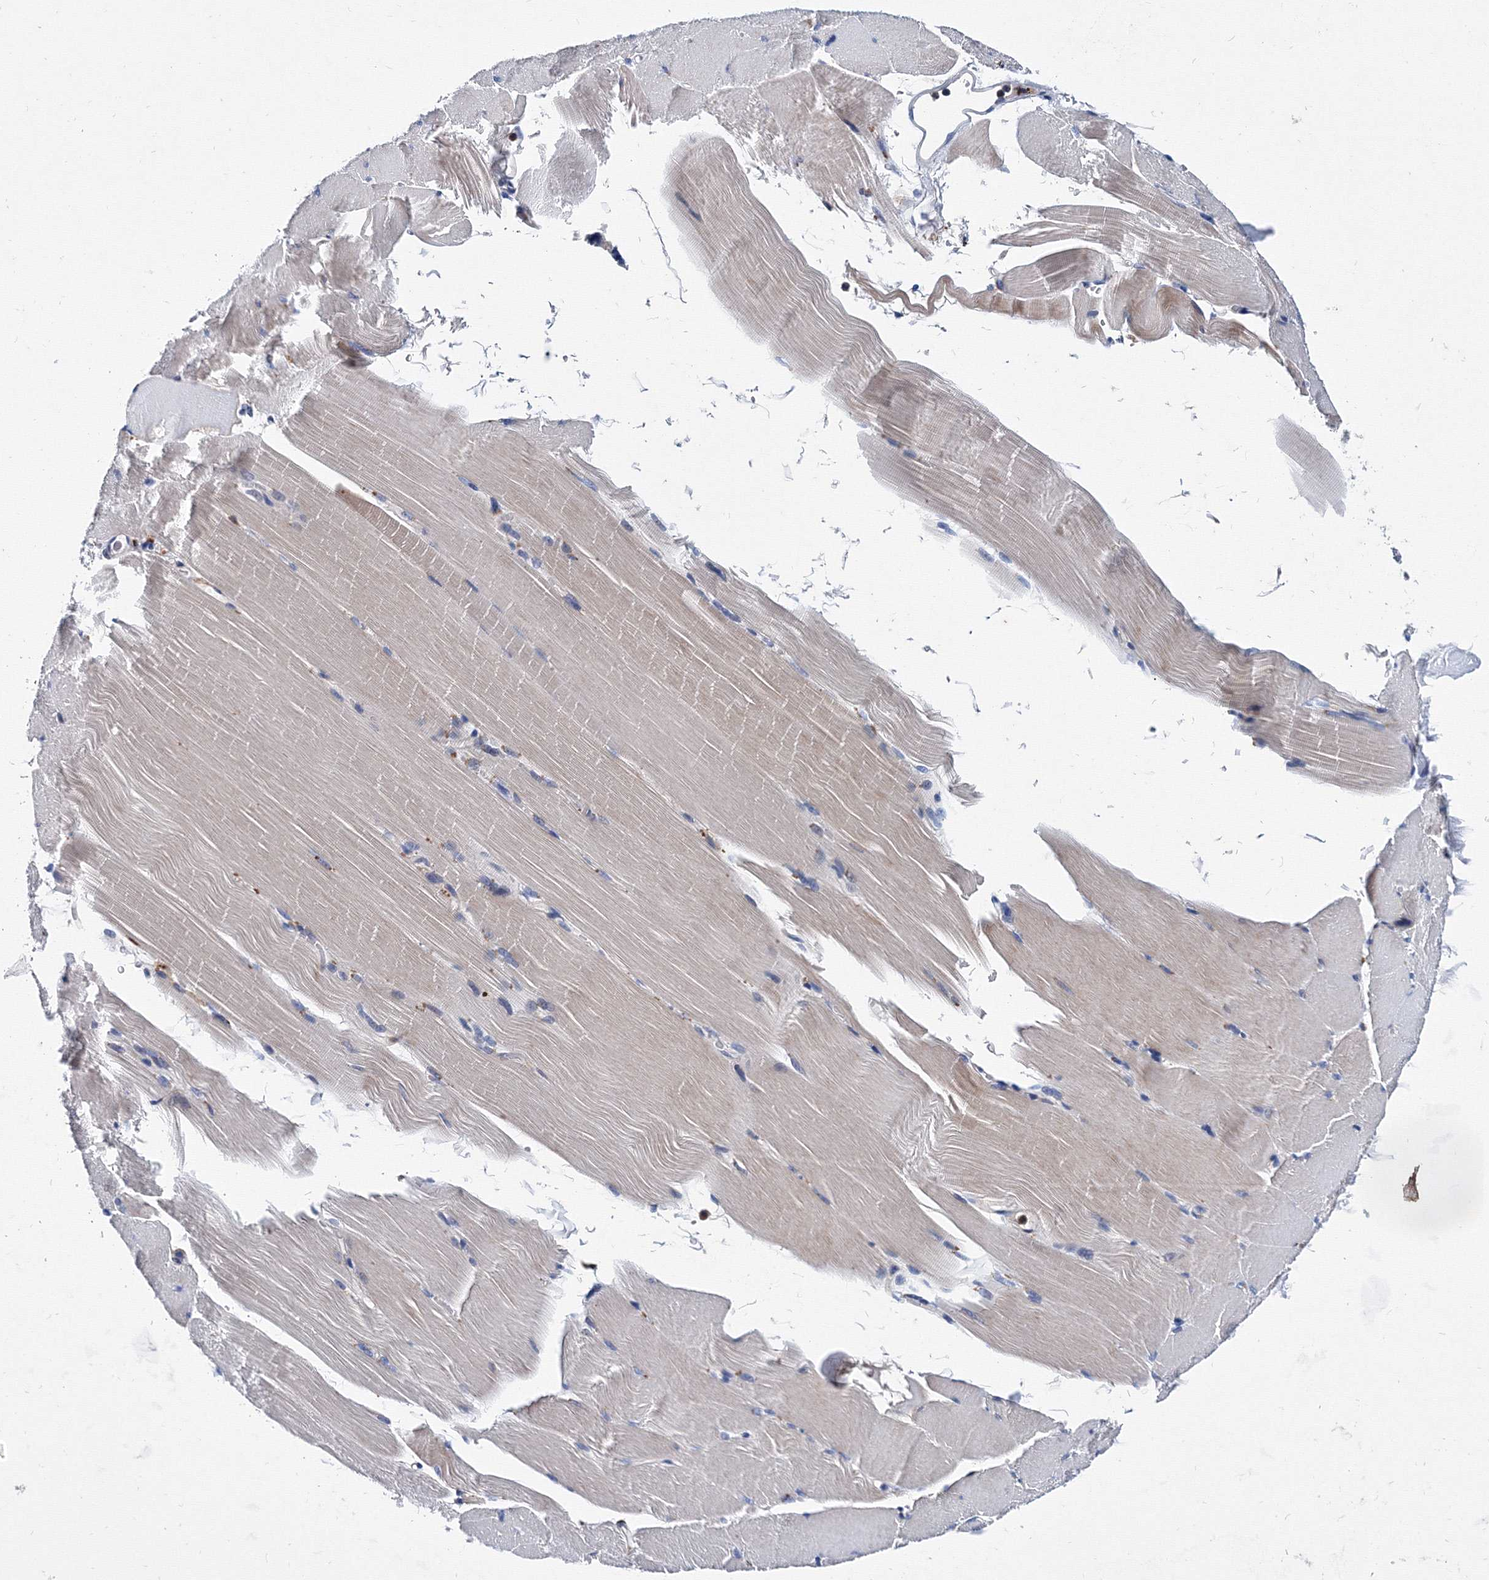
{"staining": {"intensity": "weak", "quantity": "<25%", "location": "cytoplasmic/membranous"}, "tissue": "skeletal muscle", "cell_type": "Myocytes", "image_type": "normal", "snomed": [{"axis": "morphology", "description": "Normal tissue, NOS"}, {"axis": "topography", "description": "Skeletal muscle"}, {"axis": "topography", "description": "Parathyroid gland"}], "caption": "Photomicrograph shows no significant protein expression in myocytes of normal skeletal muscle. (DAB (3,3'-diaminobenzidine) IHC, high magnification).", "gene": "TRPM2", "patient": {"sex": "female", "age": 37}}